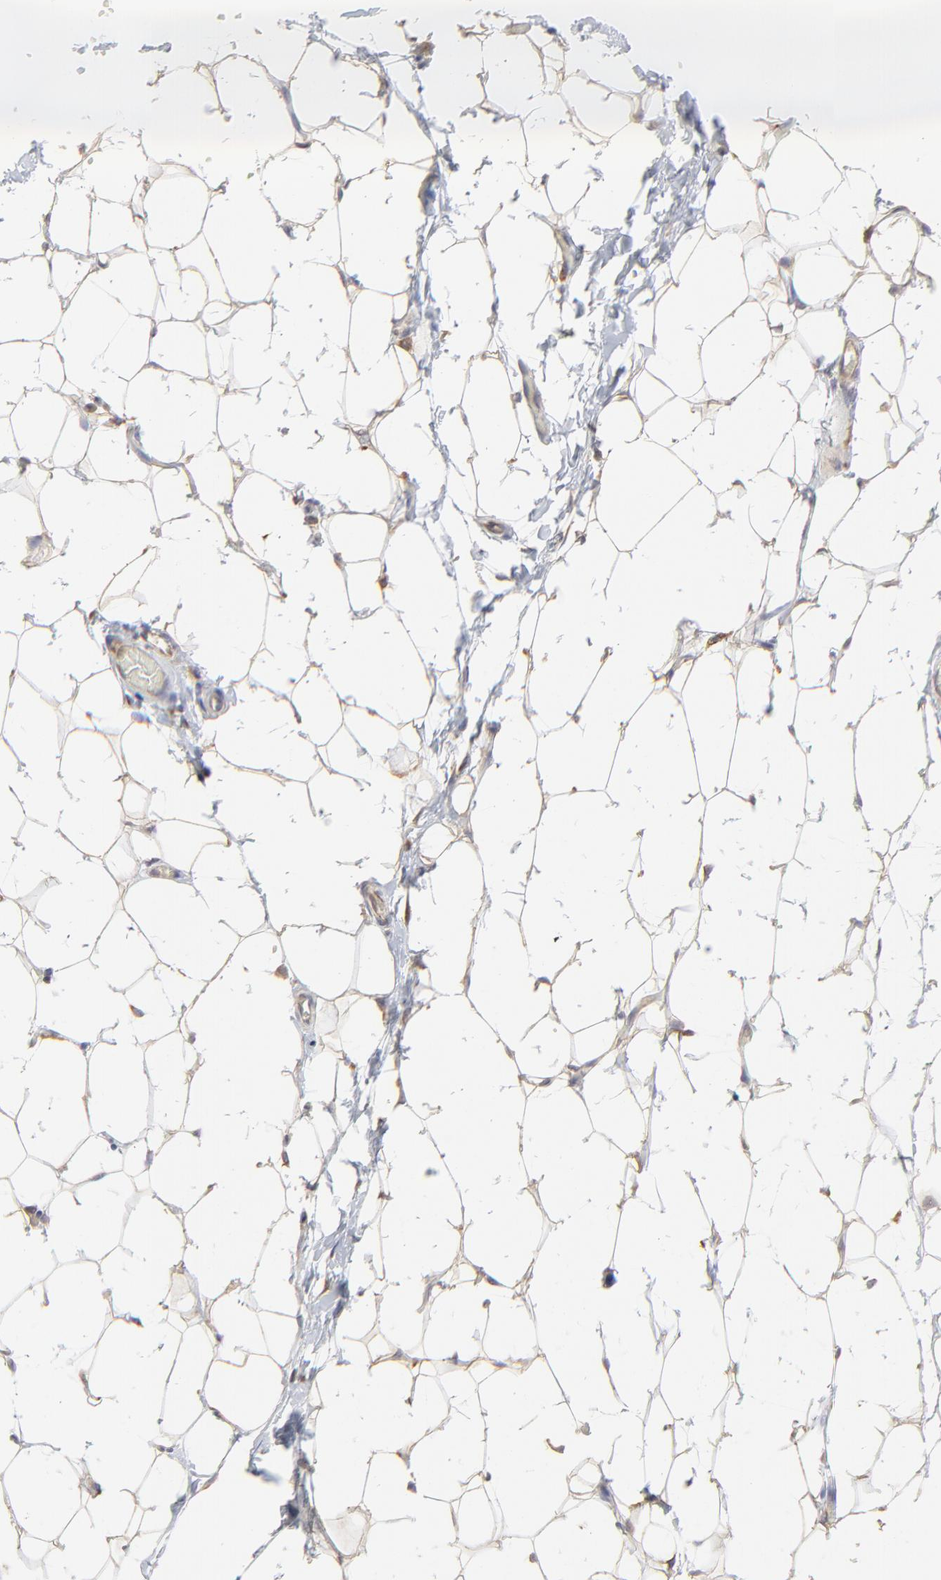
{"staining": {"intensity": "moderate", "quantity": "25%-75%", "location": "cytoplasmic/membranous"}, "tissue": "adipose tissue", "cell_type": "Adipocytes", "image_type": "normal", "snomed": [{"axis": "morphology", "description": "Normal tissue, NOS"}, {"axis": "topography", "description": "Soft tissue"}], "caption": "This image shows benign adipose tissue stained with immunohistochemistry (IHC) to label a protein in brown. The cytoplasmic/membranous of adipocytes show moderate positivity for the protein. Nuclei are counter-stained blue.", "gene": "RAB9A", "patient": {"sex": "male", "age": 26}}